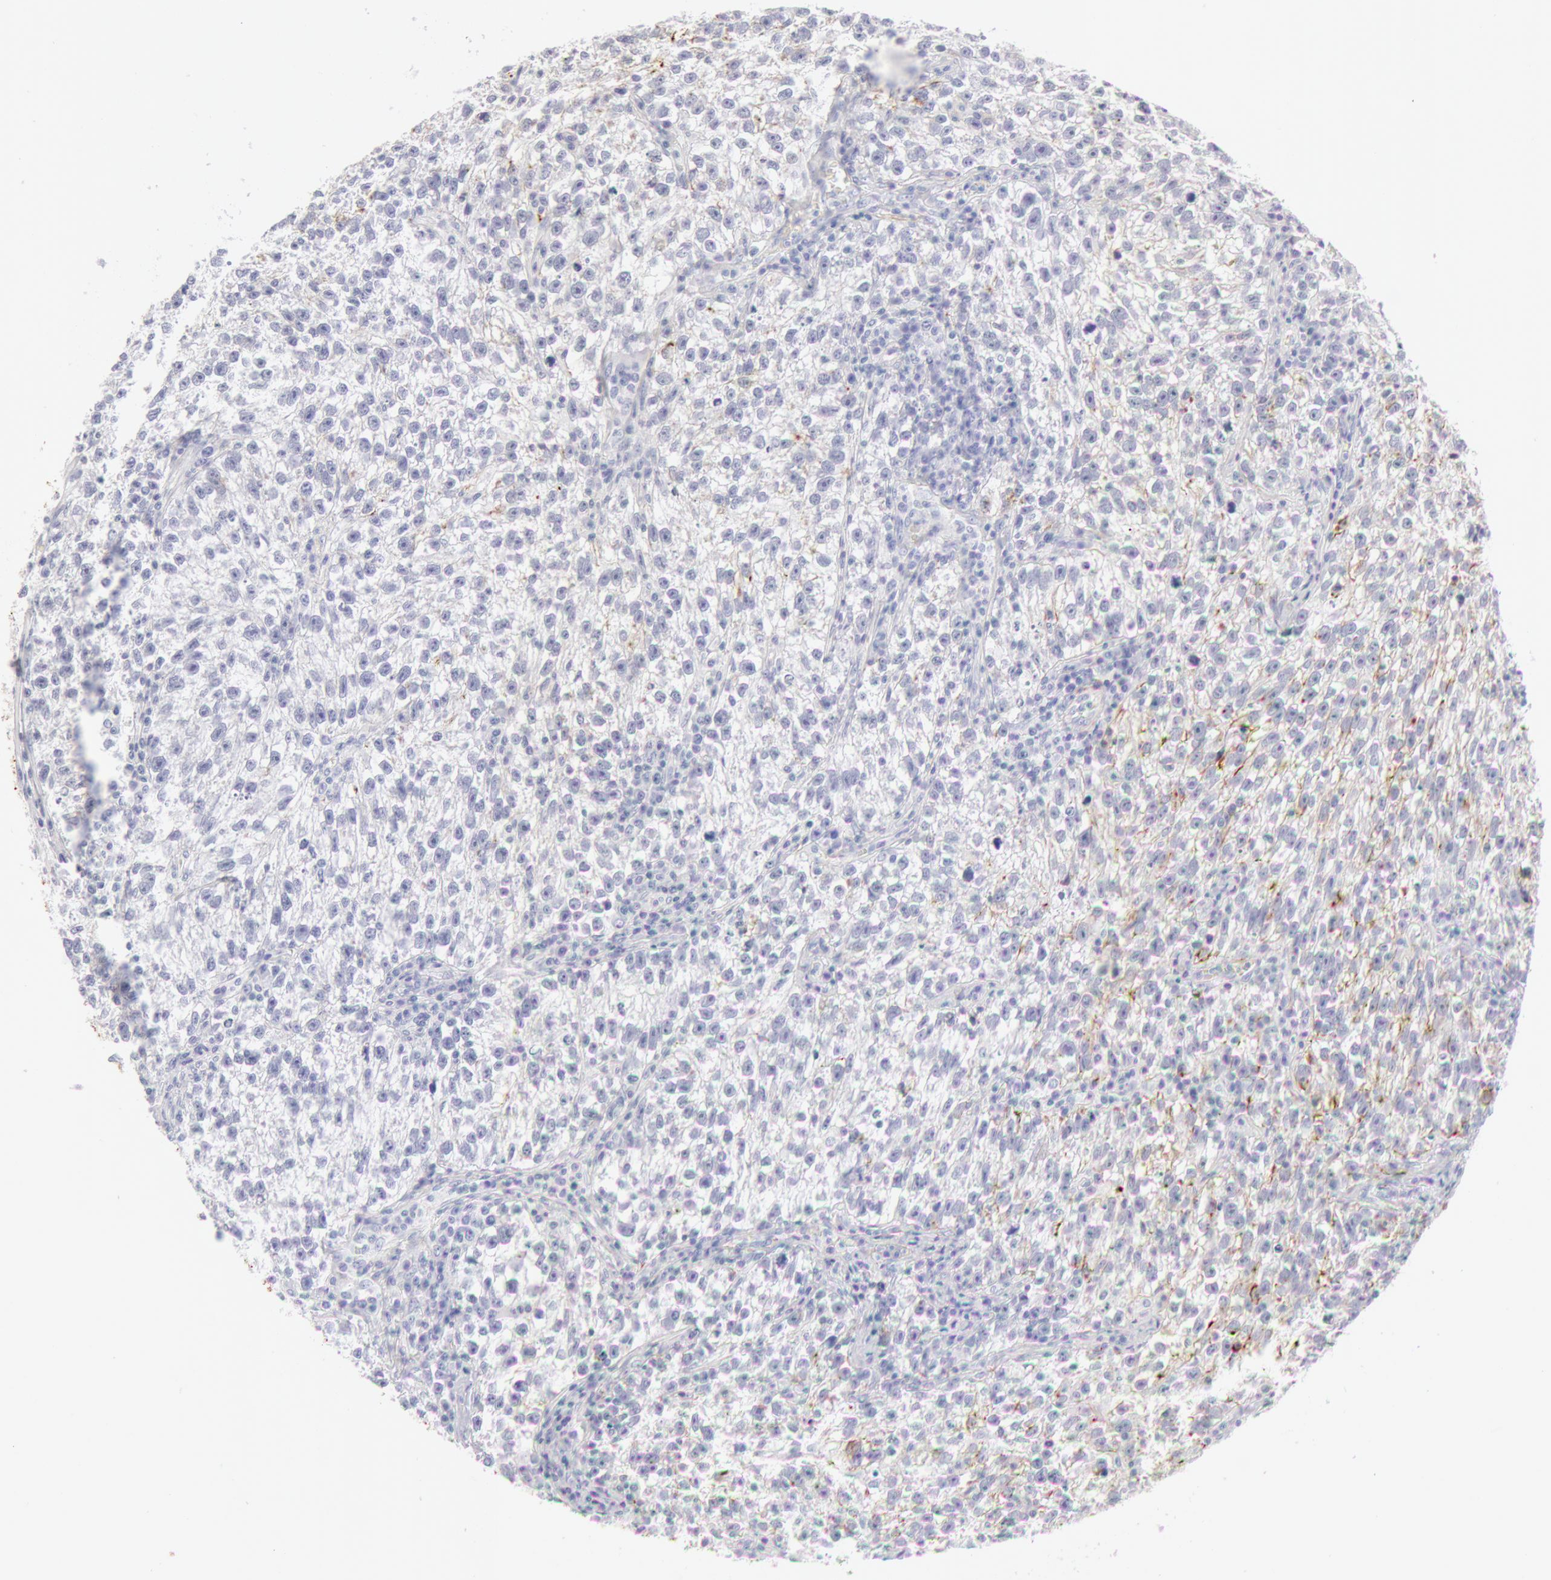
{"staining": {"intensity": "negative", "quantity": "none", "location": "none"}, "tissue": "testis cancer", "cell_type": "Tumor cells", "image_type": "cancer", "snomed": [{"axis": "morphology", "description": "Seminoma, NOS"}, {"axis": "topography", "description": "Testis"}], "caption": "This is an IHC micrograph of testis cancer (seminoma). There is no staining in tumor cells.", "gene": "KRT8", "patient": {"sex": "male", "age": 38}}